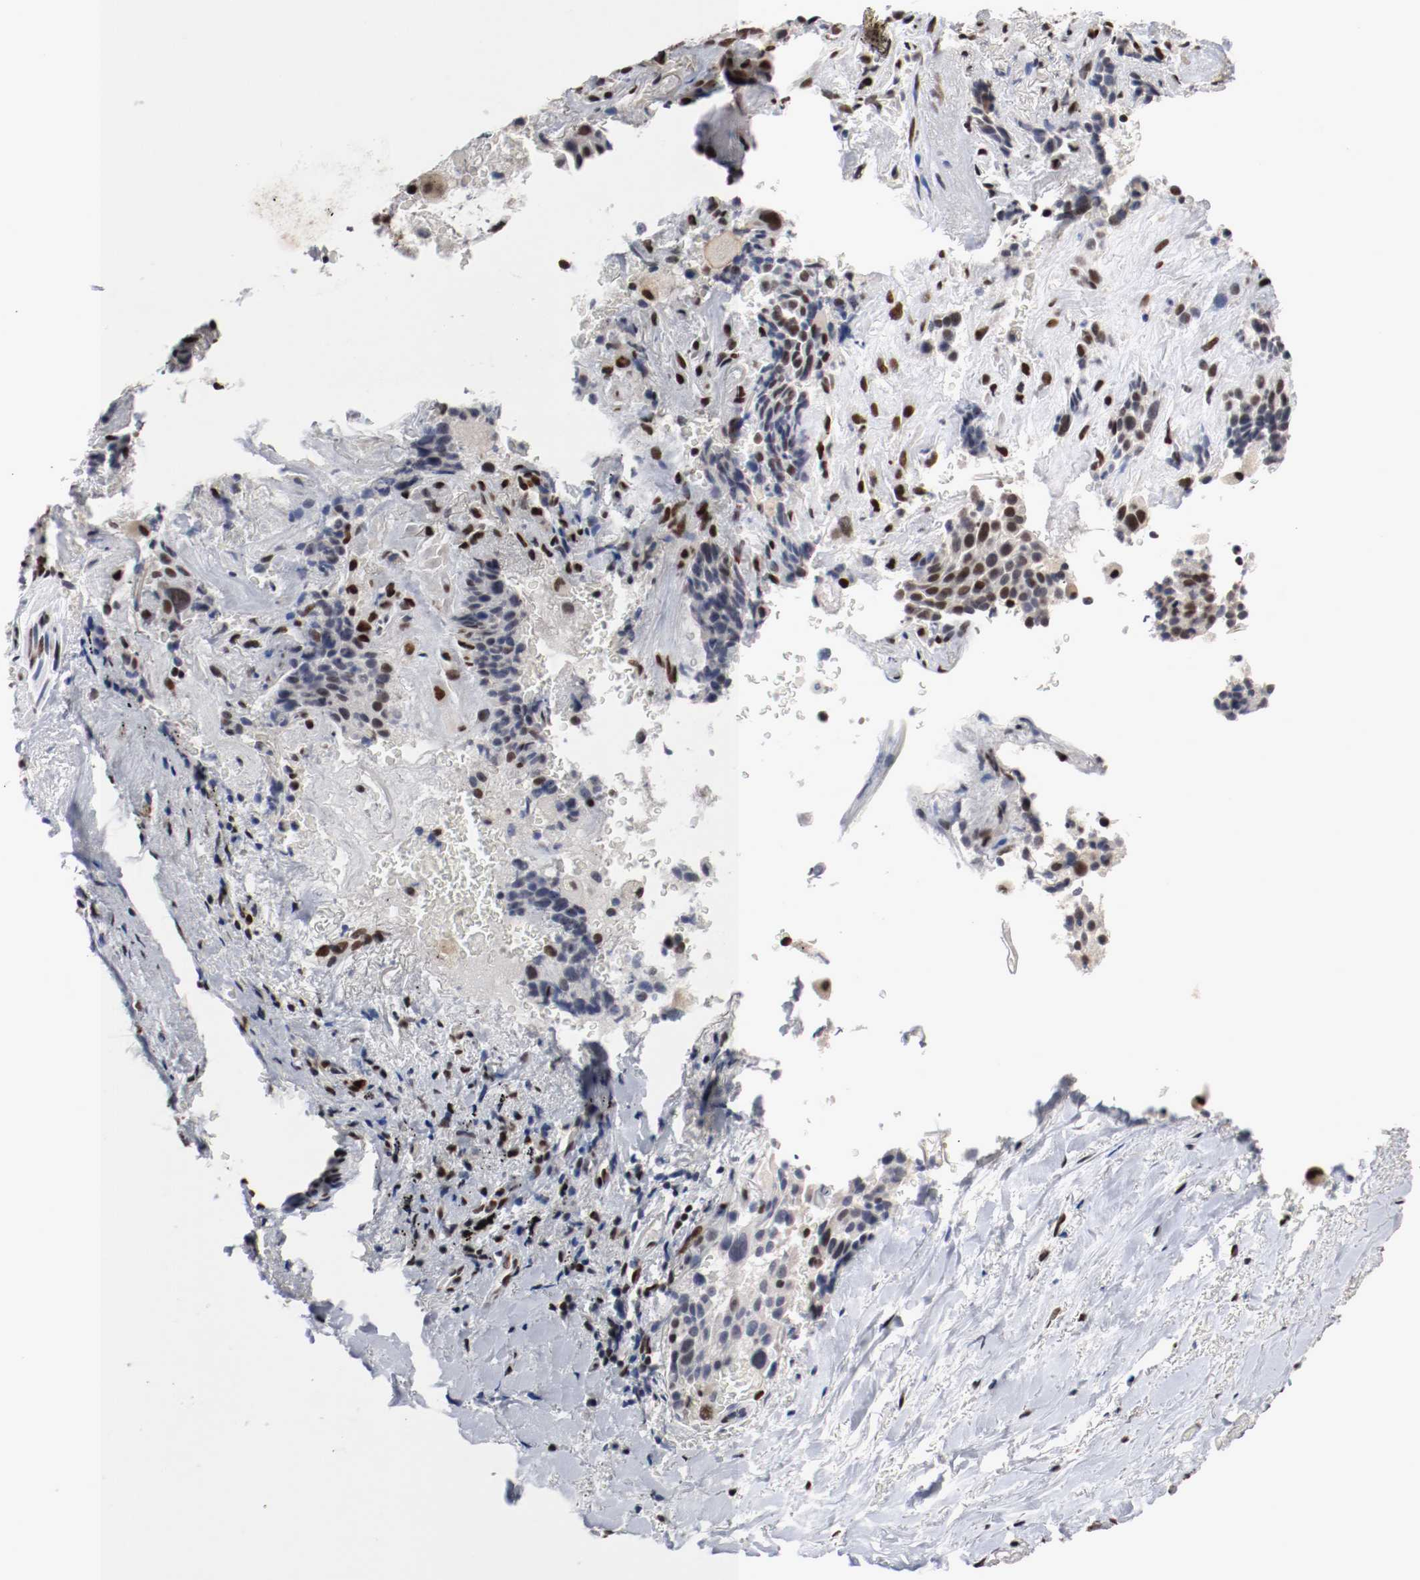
{"staining": {"intensity": "strong", "quantity": ">75%", "location": "nuclear"}, "tissue": "lung cancer", "cell_type": "Tumor cells", "image_type": "cancer", "snomed": [{"axis": "morphology", "description": "Squamous cell carcinoma, NOS"}, {"axis": "topography", "description": "Lung"}], "caption": "IHC (DAB) staining of human lung cancer (squamous cell carcinoma) demonstrates strong nuclear protein expression in about >75% of tumor cells.", "gene": "MEF2D", "patient": {"sex": "male", "age": 54}}